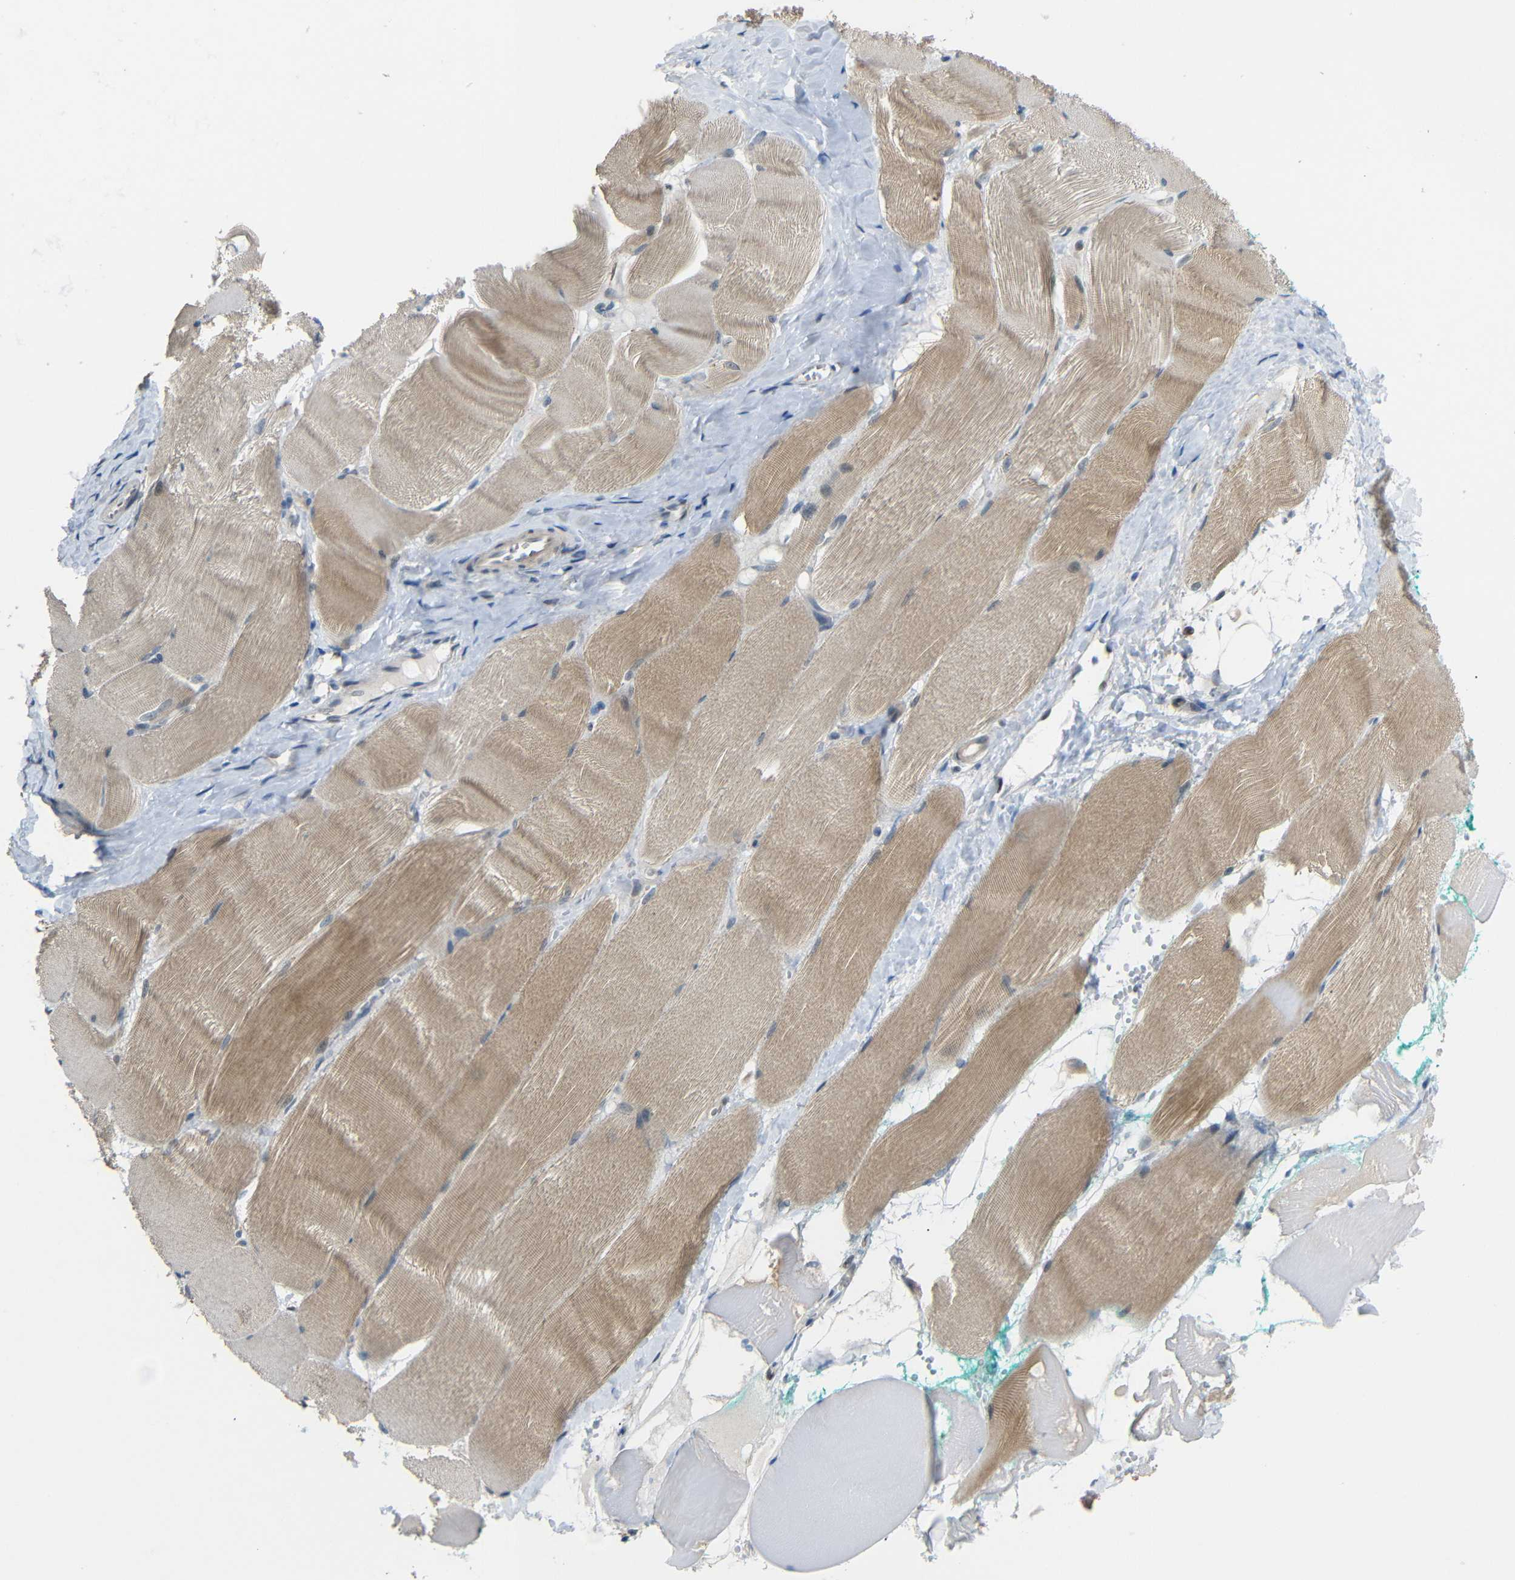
{"staining": {"intensity": "moderate", "quantity": ">75%", "location": "cytoplasmic/membranous"}, "tissue": "skeletal muscle", "cell_type": "Myocytes", "image_type": "normal", "snomed": [{"axis": "morphology", "description": "Normal tissue, NOS"}, {"axis": "morphology", "description": "Squamous cell carcinoma, NOS"}, {"axis": "topography", "description": "Skeletal muscle"}], "caption": "This micrograph reveals immunohistochemistry staining of unremarkable skeletal muscle, with medium moderate cytoplasmic/membranous expression in about >75% of myocytes.", "gene": "GPR158", "patient": {"sex": "male", "age": 51}}